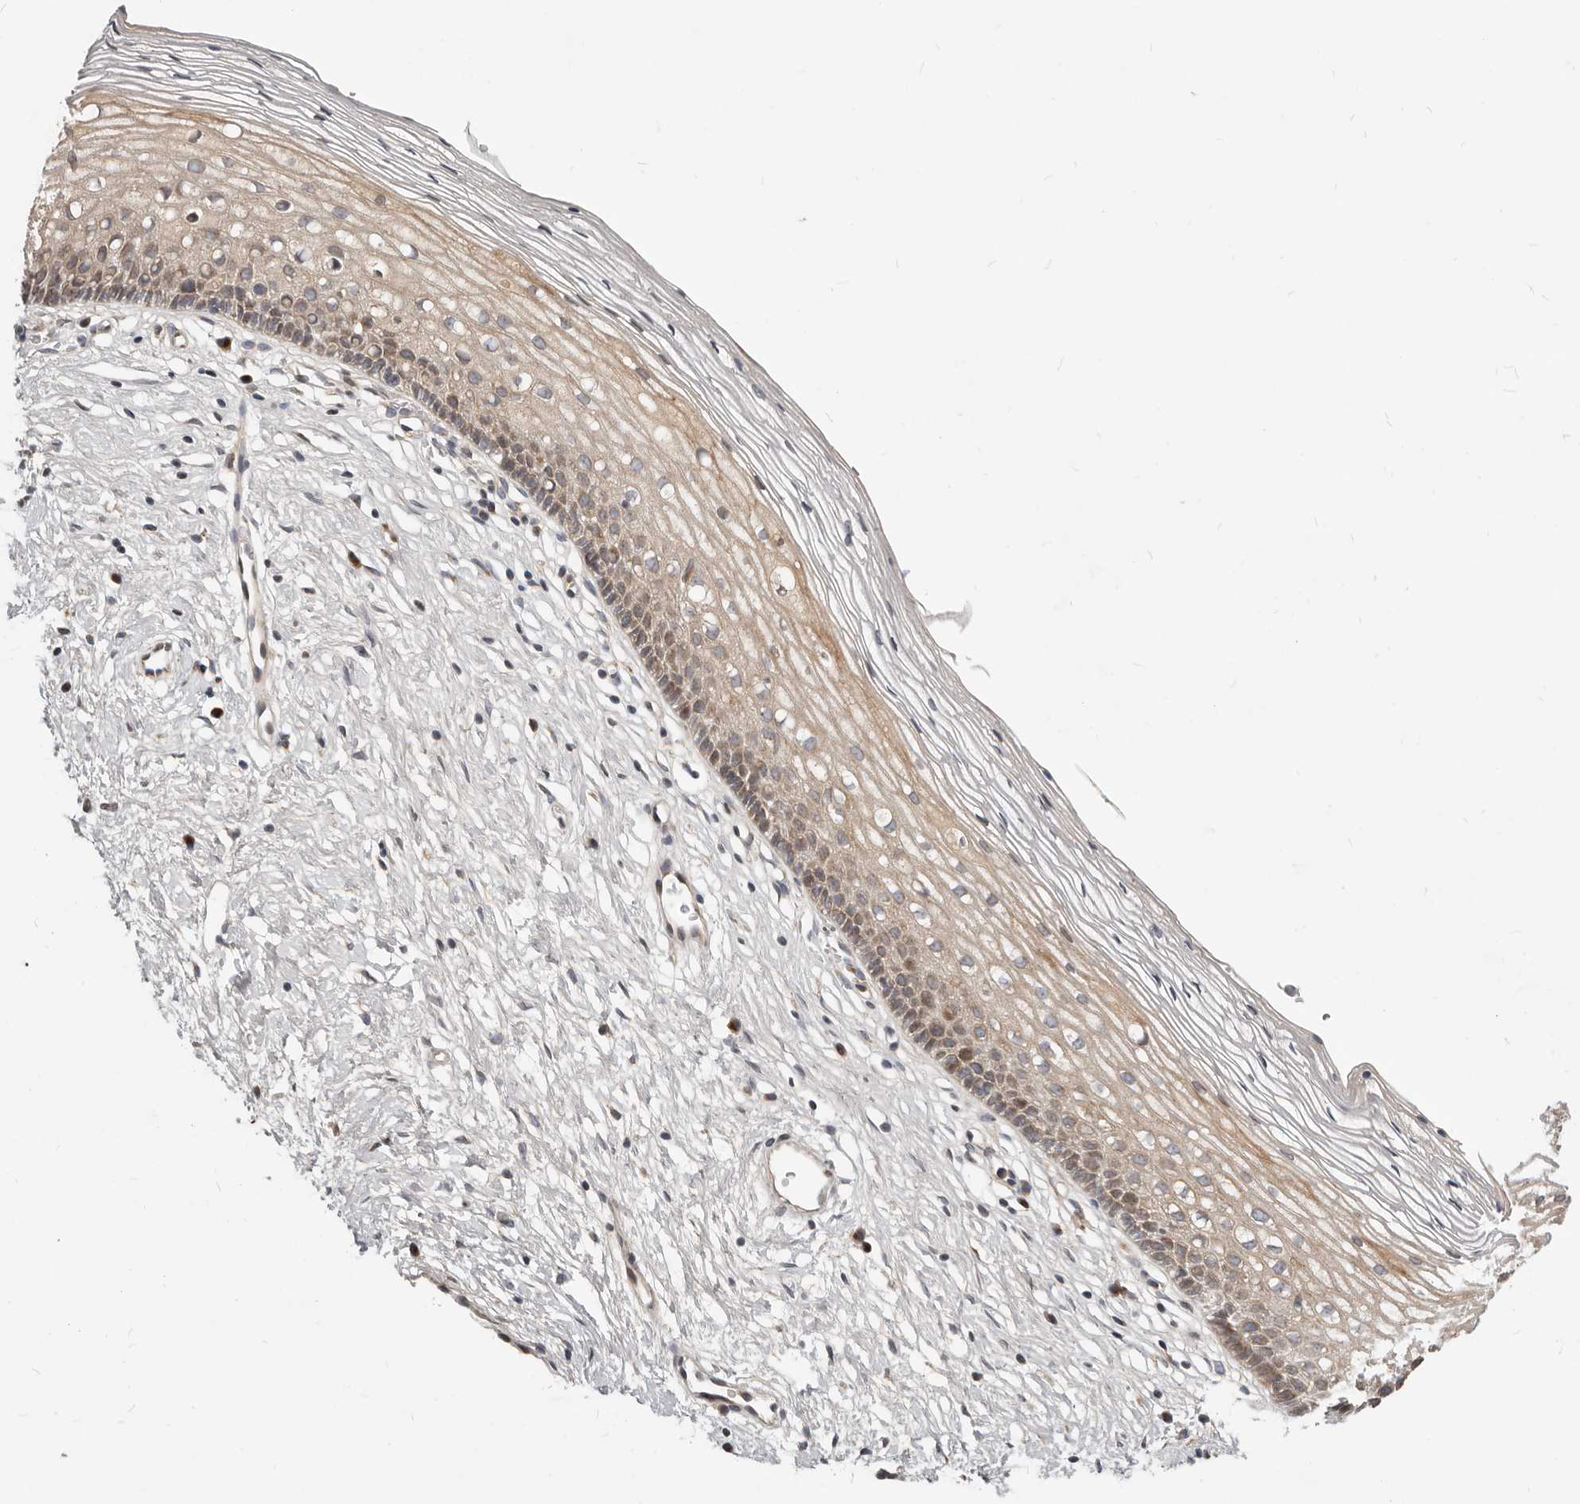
{"staining": {"intensity": "moderate", "quantity": ">75%", "location": "cytoplasmic/membranous"}, "tissue": "cervix", "cell_type": "Glandular cells", "image_type": "normal", "snomed": [{"axis": "morphology", "description": "Normal tissue, NOS"}, {"axis": "topography", "description": "Cervix"}], "caption": "Immunohistochemistry (IHC) of benign human cervix demonstrates medium levels of moderate cytoplasmic/membranous staining in about >75% of glandular cells. (Stains: DAB (3,3'-diaminobenzidine) in brown, nuclei in blue, Microscopy: brightfield microscopy at high magnification).", "gene": "NPY4R2", "patient": {"sex": "female", "age": 27}}